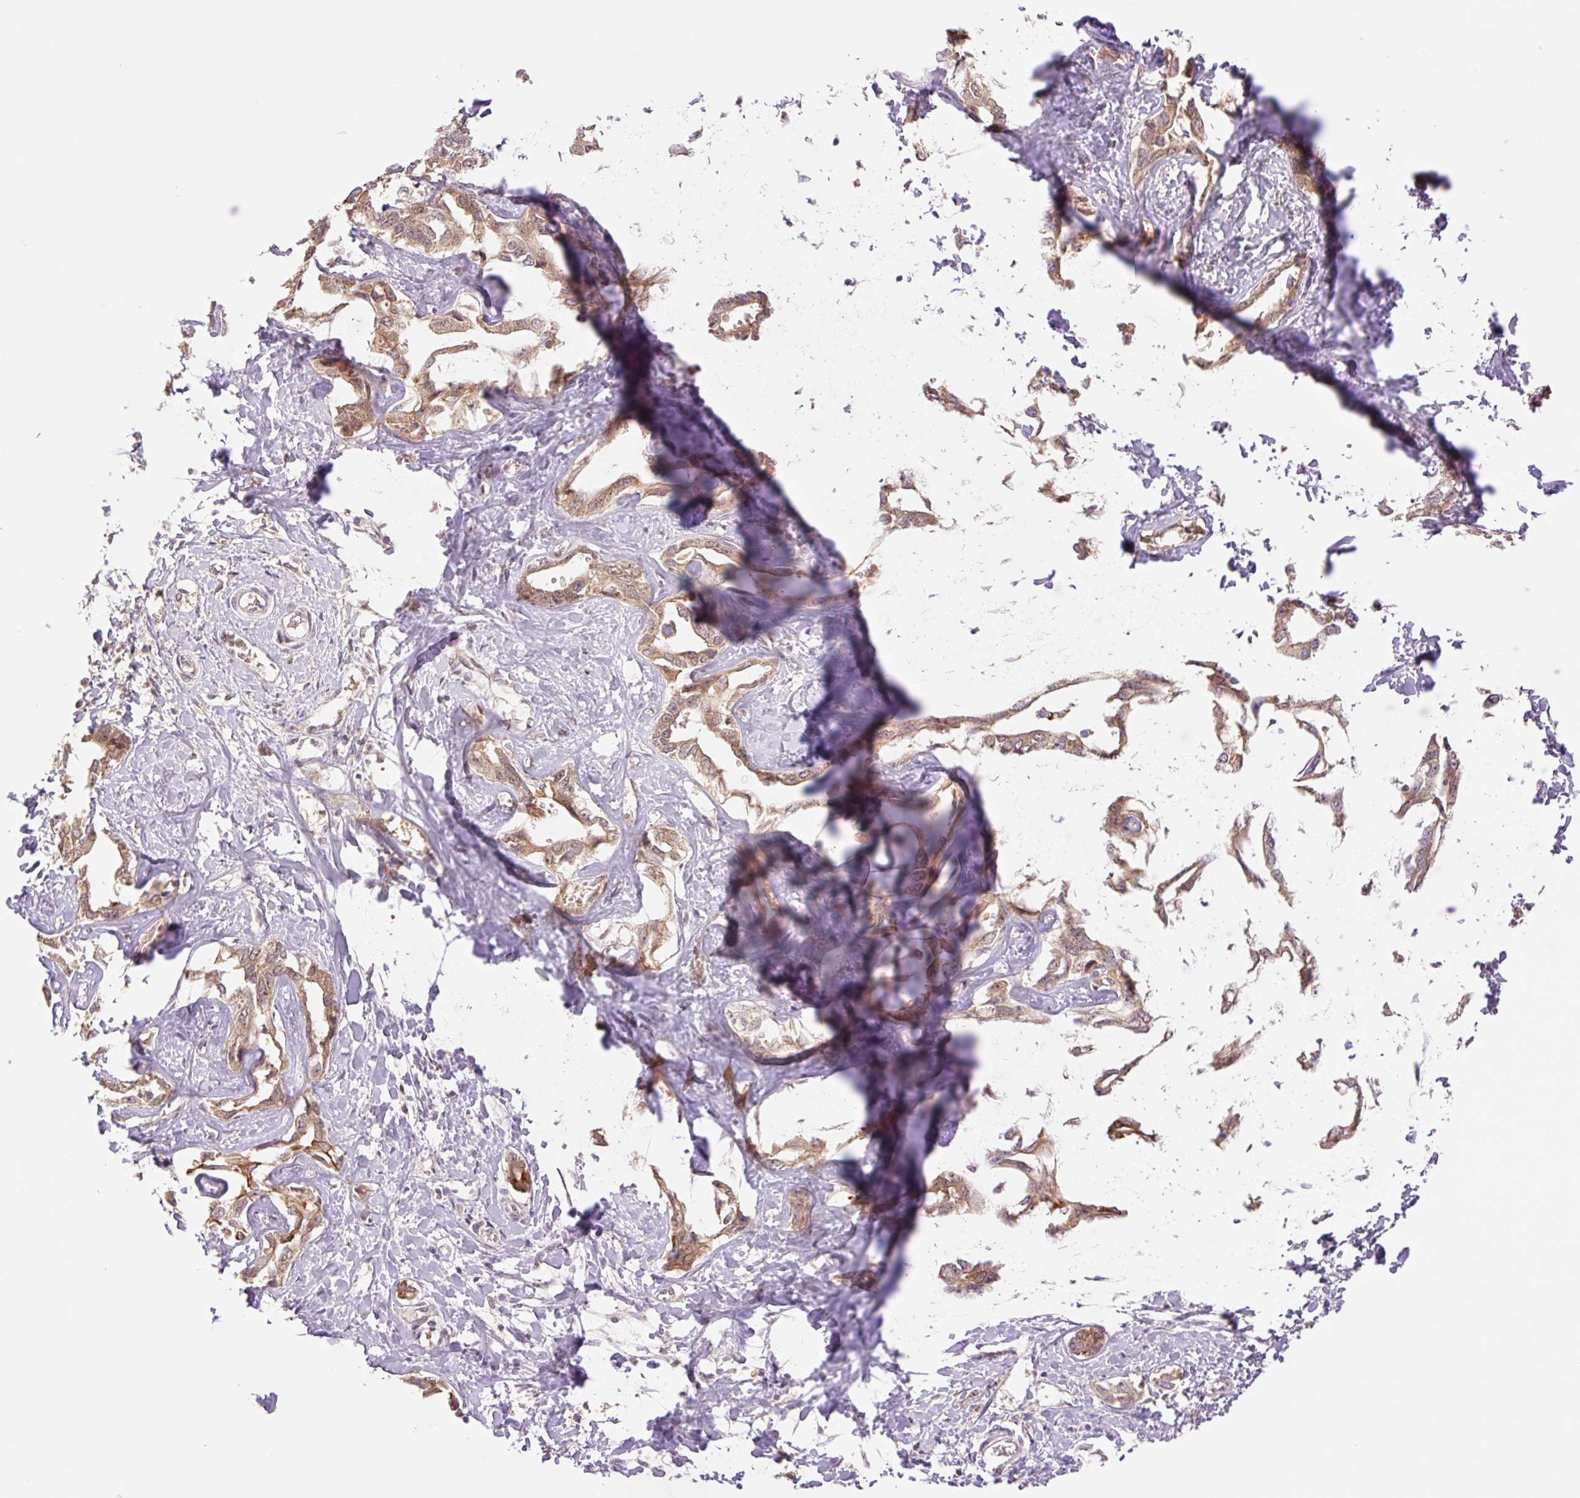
{"staining": {"intensity": "moderate", "quantity": ">75%", "location": "cytoplasmic/membranous"}, "tissue": "liver cancer", "cell_type": "Tumor cells", "image_type": "cancer", "snomed": [{"axis": "morphology", "description": "Cholangiocarcinoma"}, {"axis": "topography", "description": "Liver"}], "caption": "This is an image of immunohistochemistry (IHC) staining of cholangiocarcinoma (liver), which shows moderate expression in the cytoplasmic/membranous of tumor cells.", "gene": "YJU2B", "patient": {"sex": "male", "age": 59}}